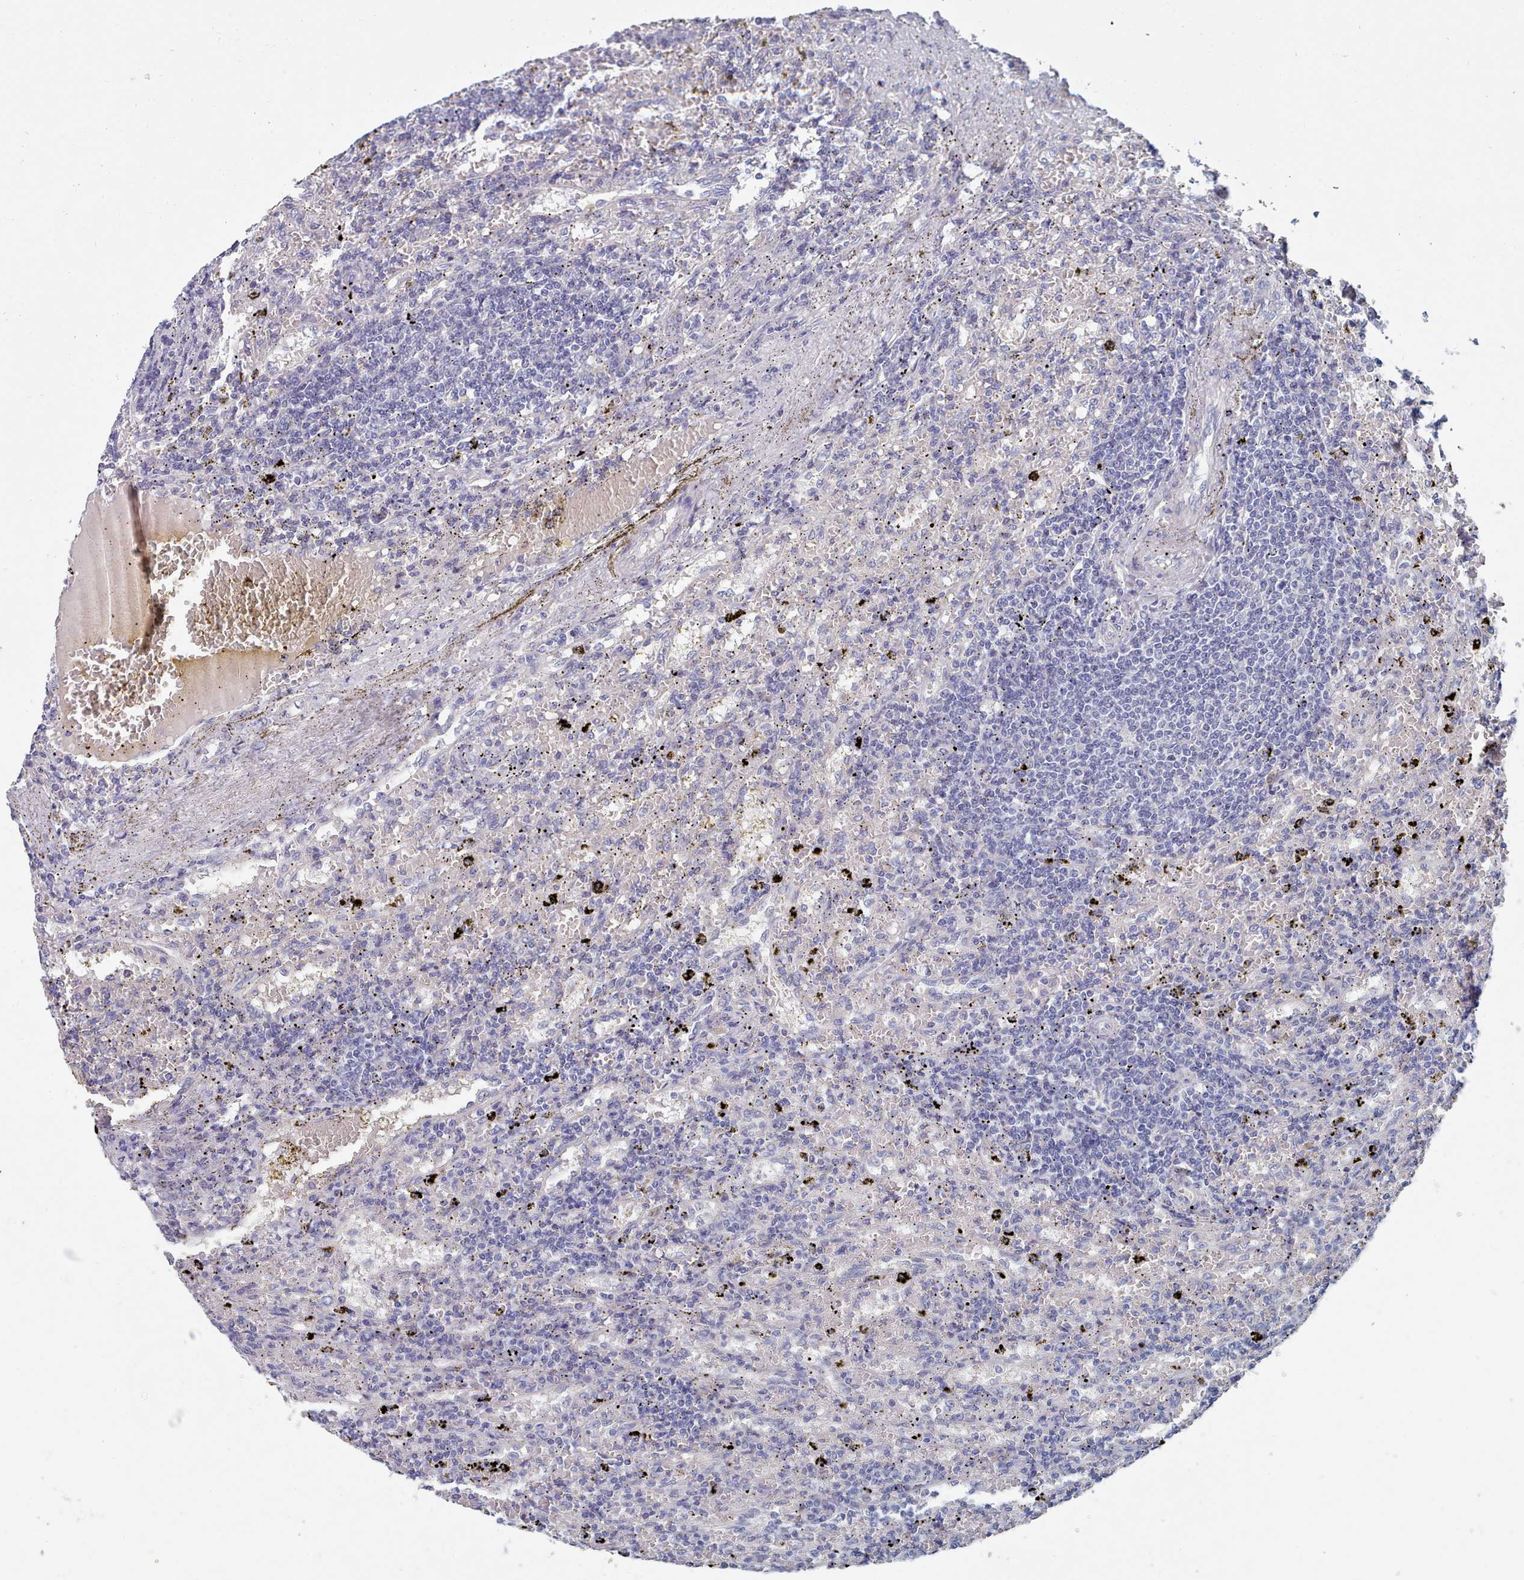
{"staining": {"intensity": "negative", "quantity": "none", "location": "none"}, "tissue": "lymphoma", "cell_type": "Tumor cells", "image_type": "cancer", "snomed": [{"axis": "morphology", "description": "Malignant lymphoma, non-Hodgkin's type, Low grade"}, {"axis": "topography", "description": "Spleen"}], "caption": "Immunohistochemical staining of low-grade malignant lymphoma, non-Hodgkin's type reveals no significant staining in tumor cells.", "gene": "ACAD11", "patient": {"sex": "male", "age": 76}}